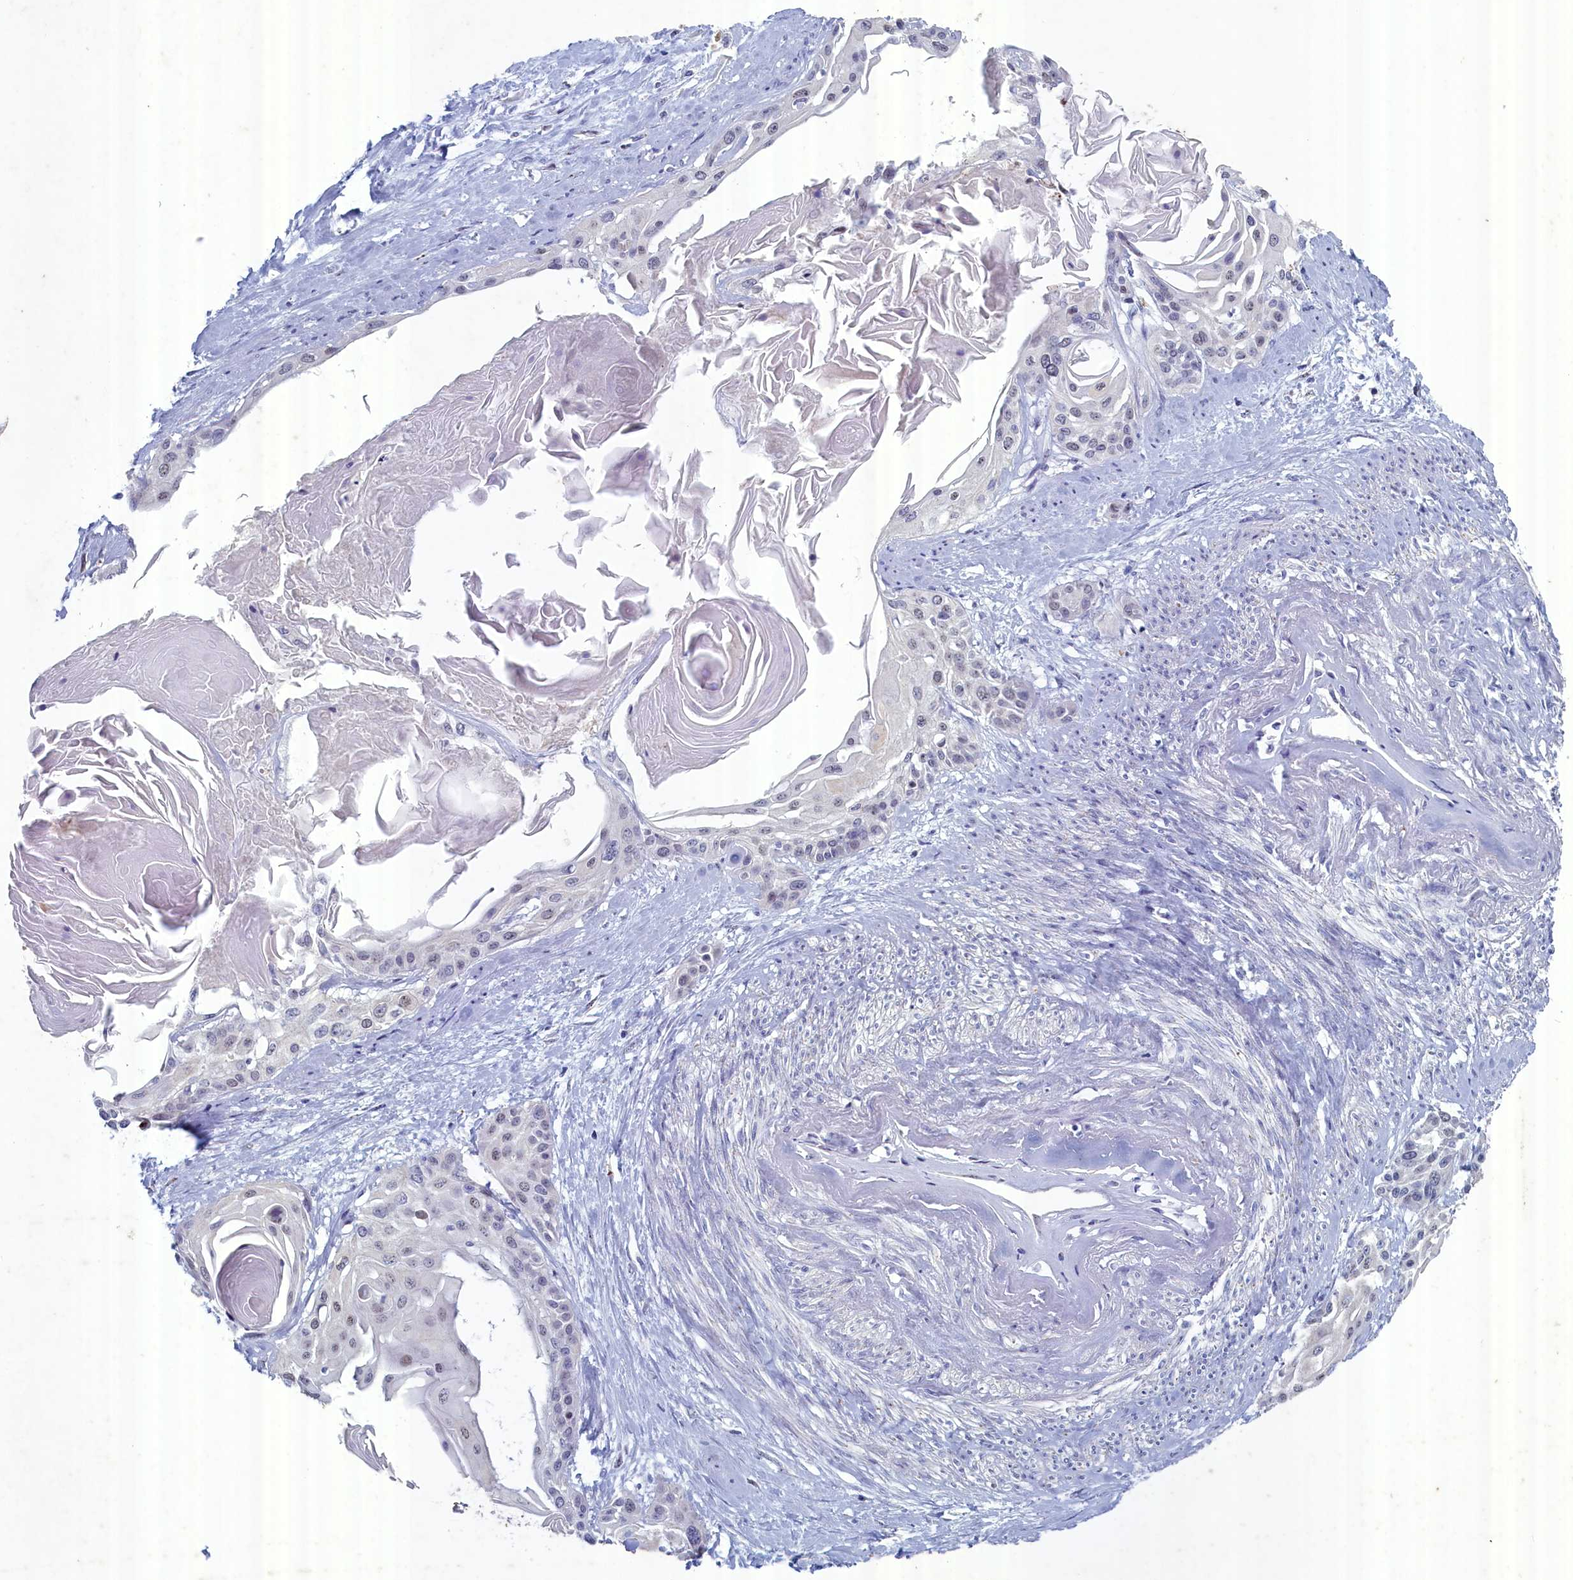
{"staining": {"intensity": "weak", "quantity": "<25%", "location": "nuclear"}, "tissue": "cervical cancer", "cell_type": "Tumor cells", "image_type": "cancer", "snomed": [{"axis": "morphology", "description": "Squamous cell carcinoma, NOS"}, {"axis": "topography", "description": "Cervix"}], "caption": "DAB immunohistochemical staining of squamous cell carcinoma (cervical) displays no significant positivity in tumor cells.", "gene": "WDR76", "patient": {"sex": "female", "age": 57}}